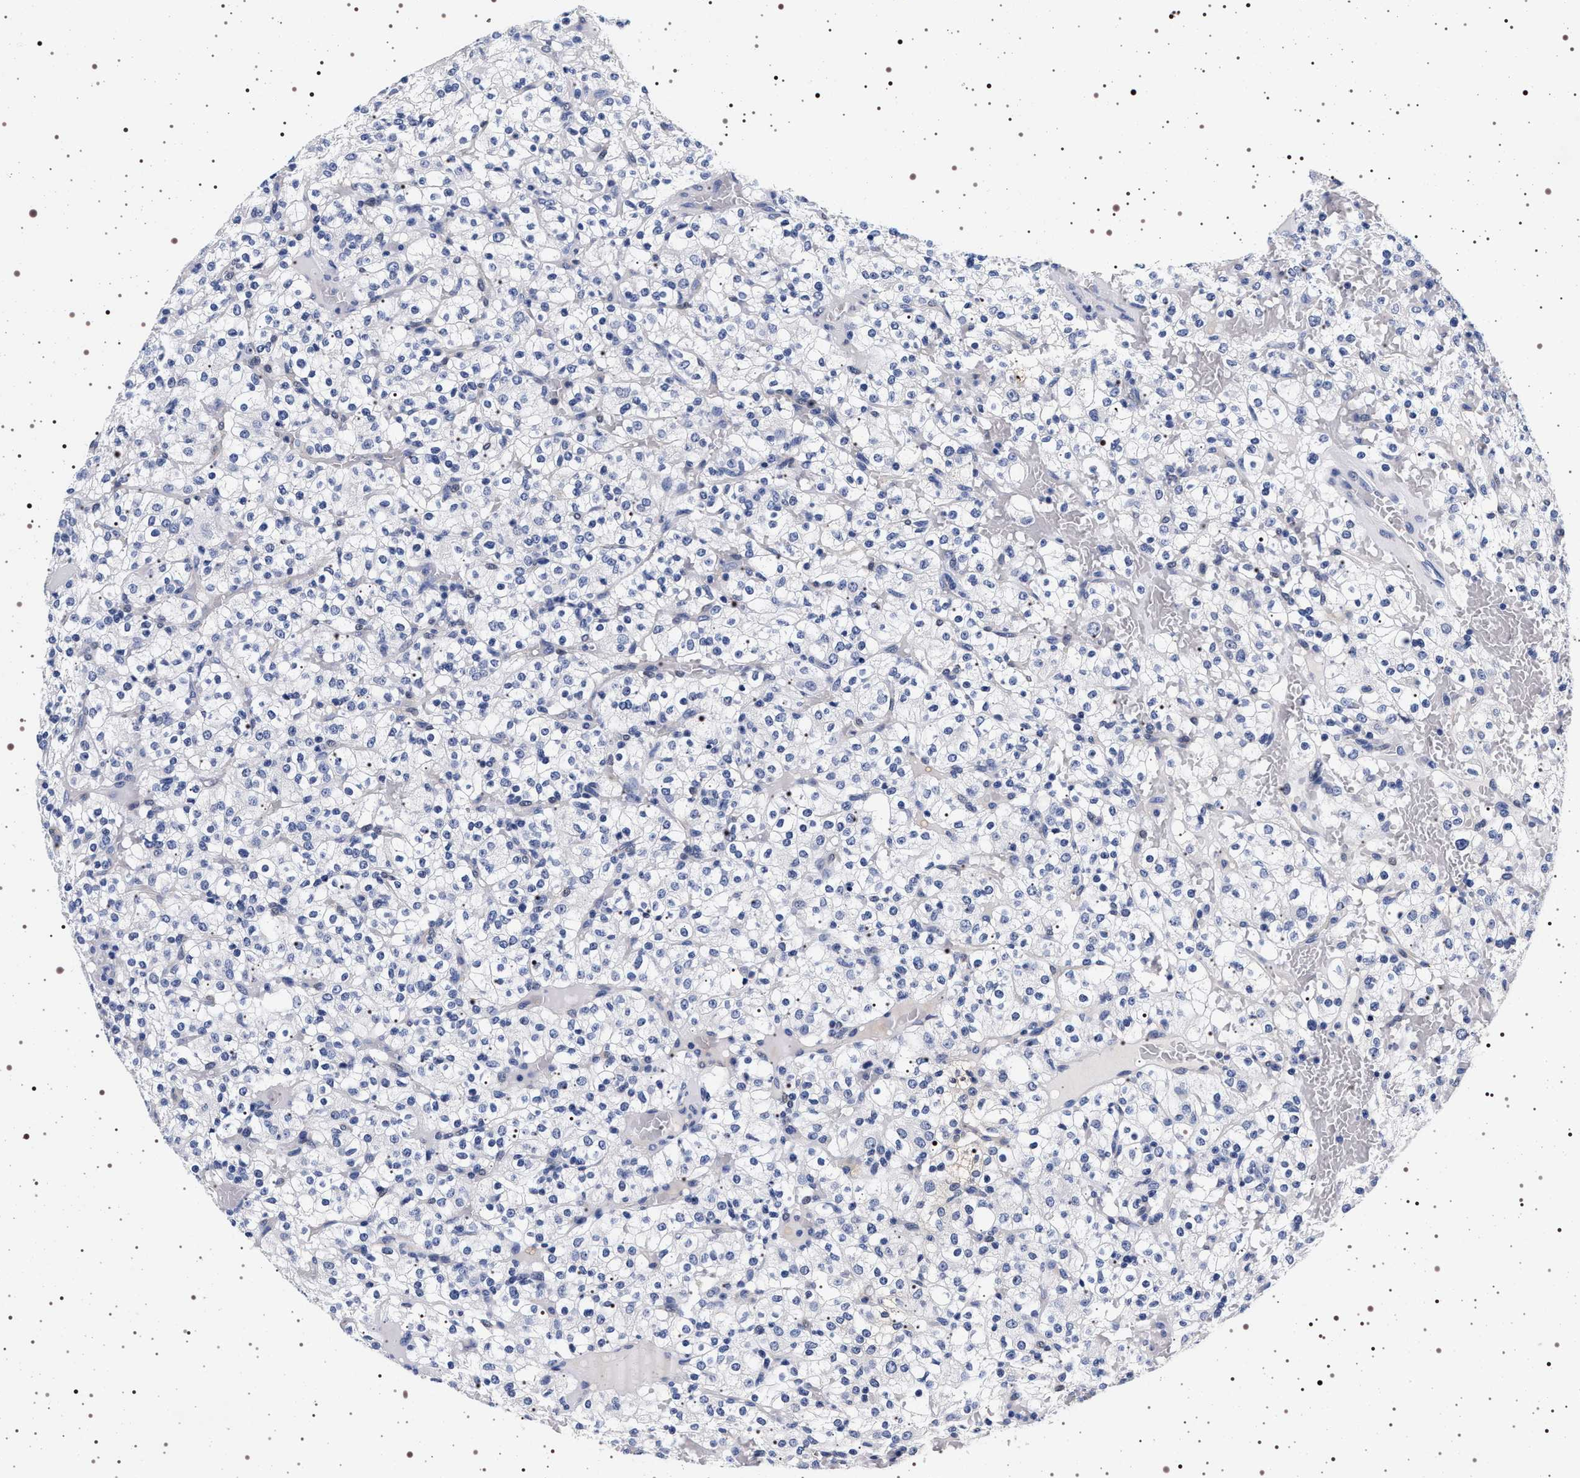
{"staining": {"intensity": "negative", "quantity": "none", "location": "none"}, "tissue": "renal cancer", "cell_type": "Tumor cells", "image_type": "cancer", "snomed": [{"axis": "morphology", "description": "Normal tissue, NOS"}, {"axis": "morphology", "description": "Adenocarcinoma, NOS"}, {"axis": "topography", "description": "Kidney"}], "caption": "High magnification brightfield microscopy of renal adenocarcinoma stained with DAB (3,3'-diaminobenzidine) (brown) and counterstained with hematoxylin (blue): tumor cells show no significant positivity.", "gene": "MAPK10", "patient": {"sex": "female", "age": 72}}